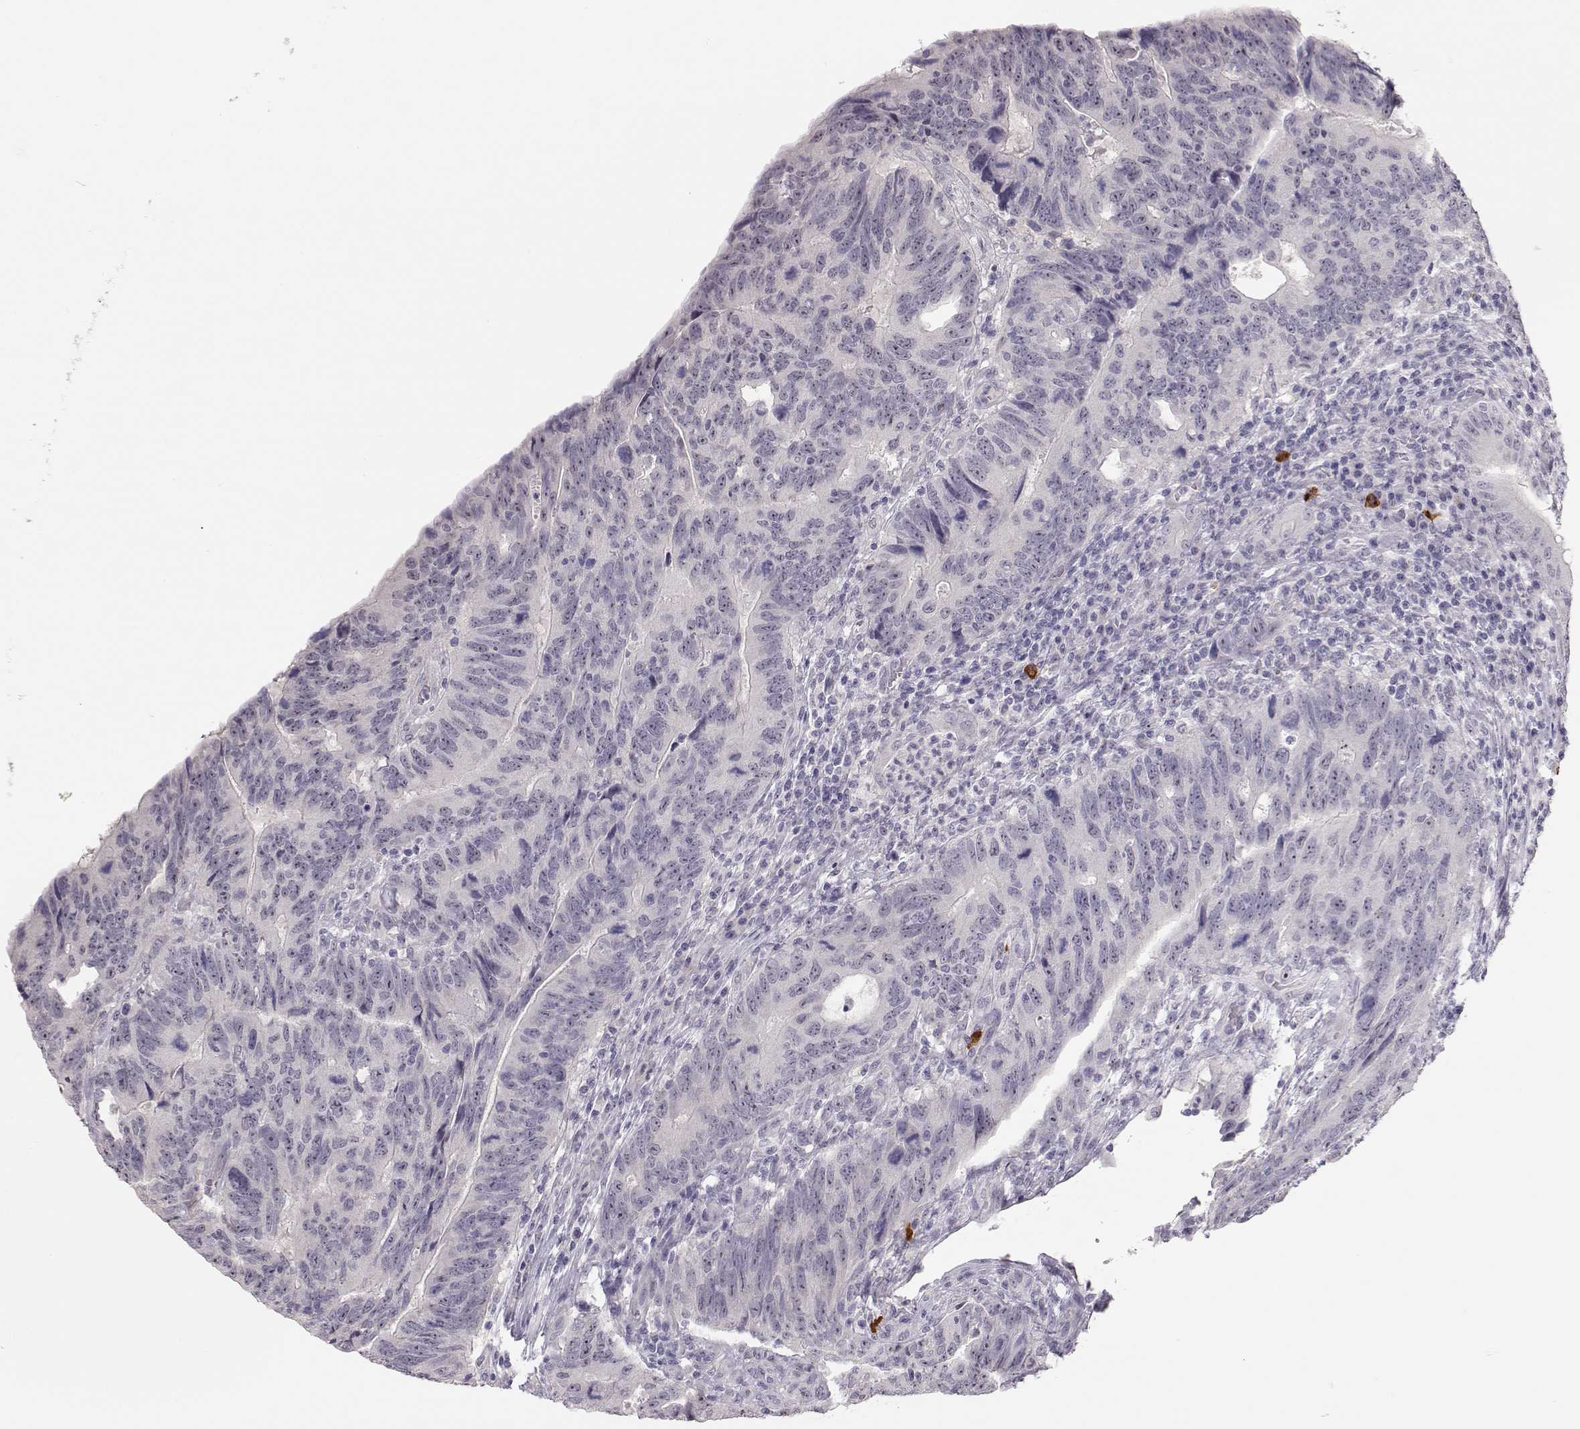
{"staining": {"intensity": "negative", "quantity": "none", "location": "none"}, "tissue": "colorectal cancer", "cell_type": "Tumor cells", "image_type": "cancer", "snomed": [{"axis": "morphology", "description": "Adenocarcinoma, NOS"}, {"axis": "topography", "description": "Colon"}], "caption": "High power microscopy micrograph of an immunohistochemistry (IHC) histopathology image of colorectal cancer, revealing no significant staining in tumor cells.", "gene": "FAM205A", "patient": {"sex": "female", "age": 77}}